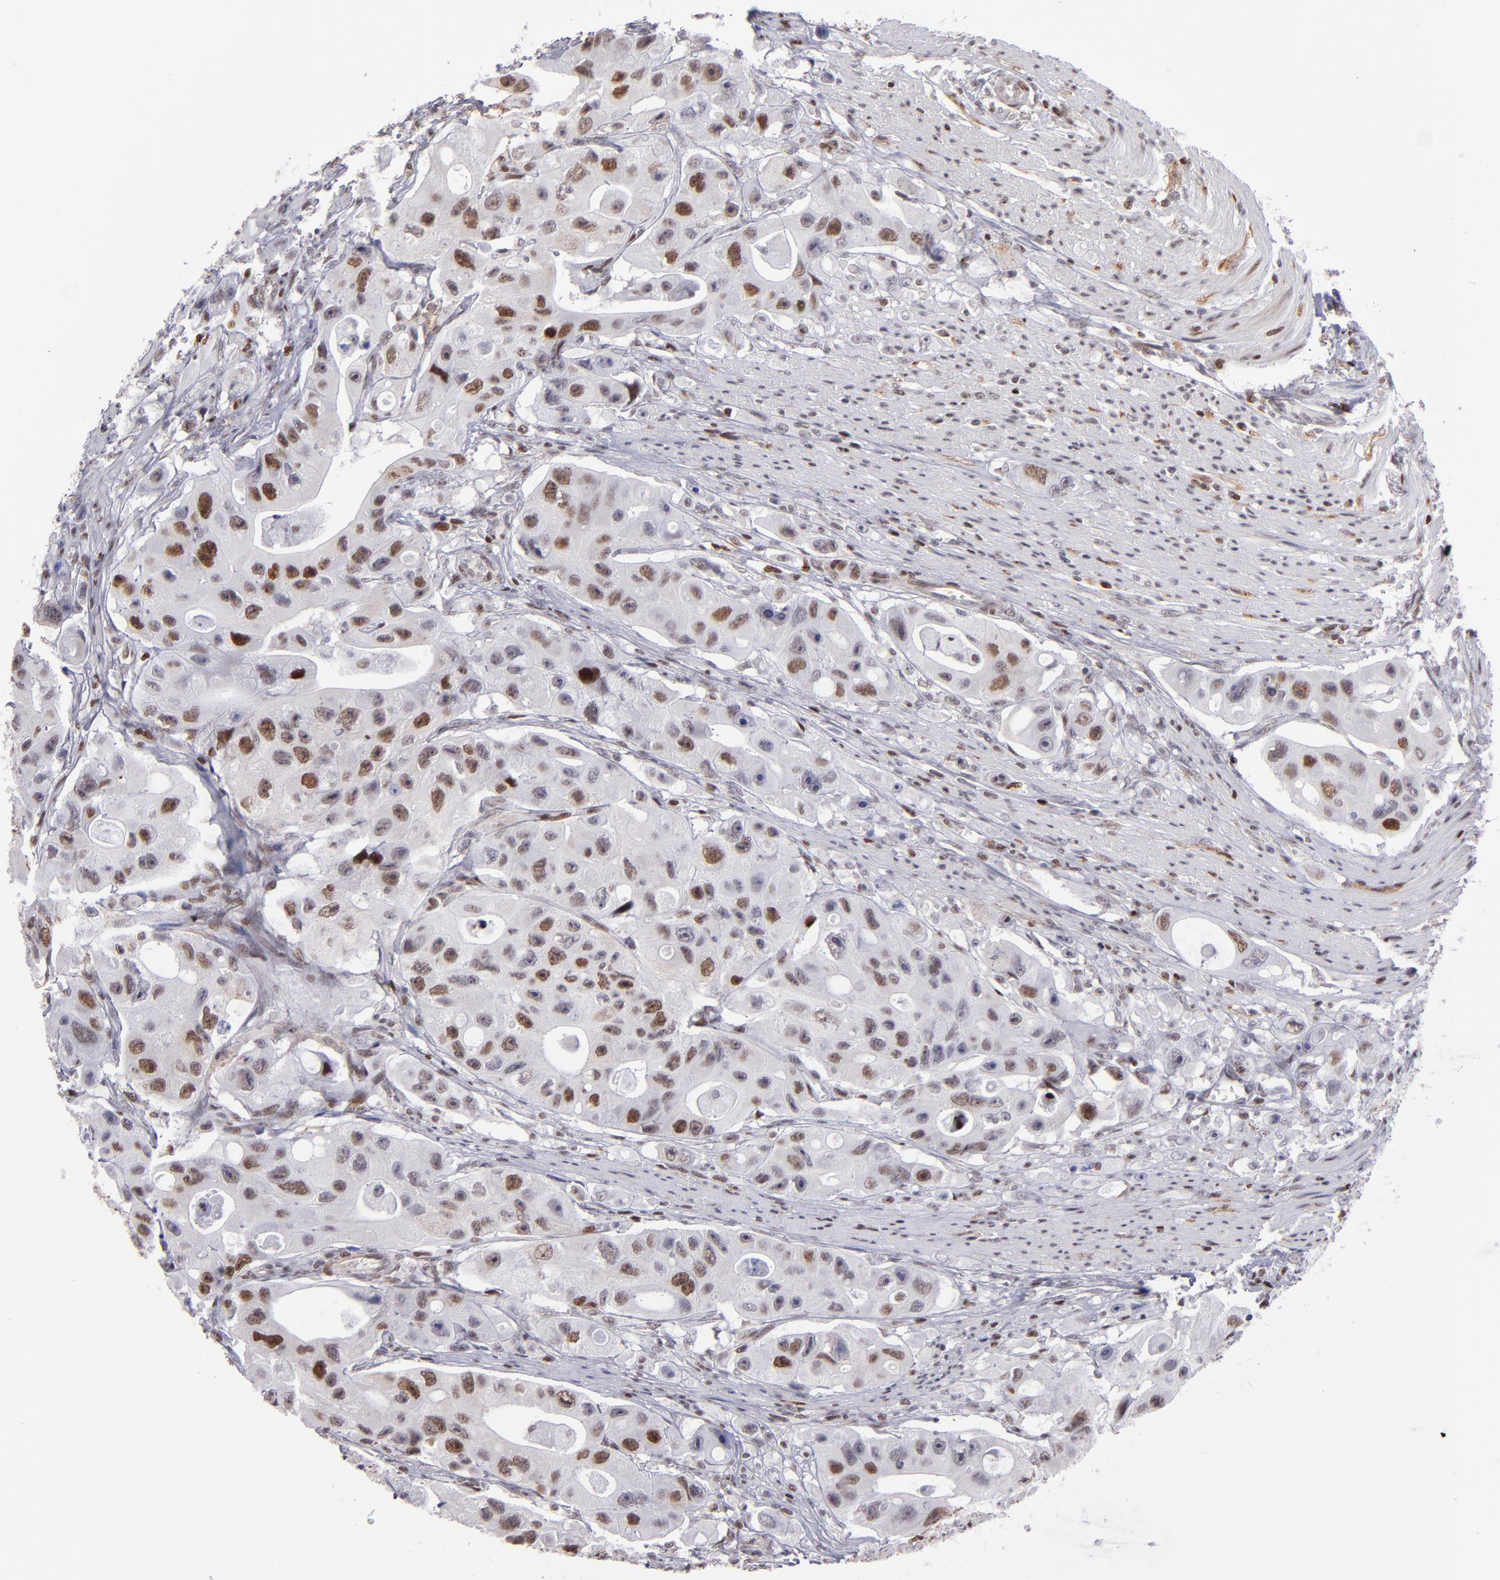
{"staining": {"intensity": "strong", "quantity": "25%-75%", "location": "nuclear"}, "tissue": "colorectal cancer", "cell_type": "Tumor cells", "image_type": "cancer", "snomed": [{"axis": "morphology", "description": "Adenocarcinoma, NOS"}, {"axis": "topography", "description": "Colon"}], "caption": "IHC micrograph of neoplastic tissue: colorectal cancer (adenocarcinoma) stained using immunohistochemistry (IHC) reveals high levels of strong protein expression localized specifically in the nuclear of tumor cells, appearing as a nuclear brown color.", "gene": "POLA1", "patient": {"sex": "female", "age": 46}}